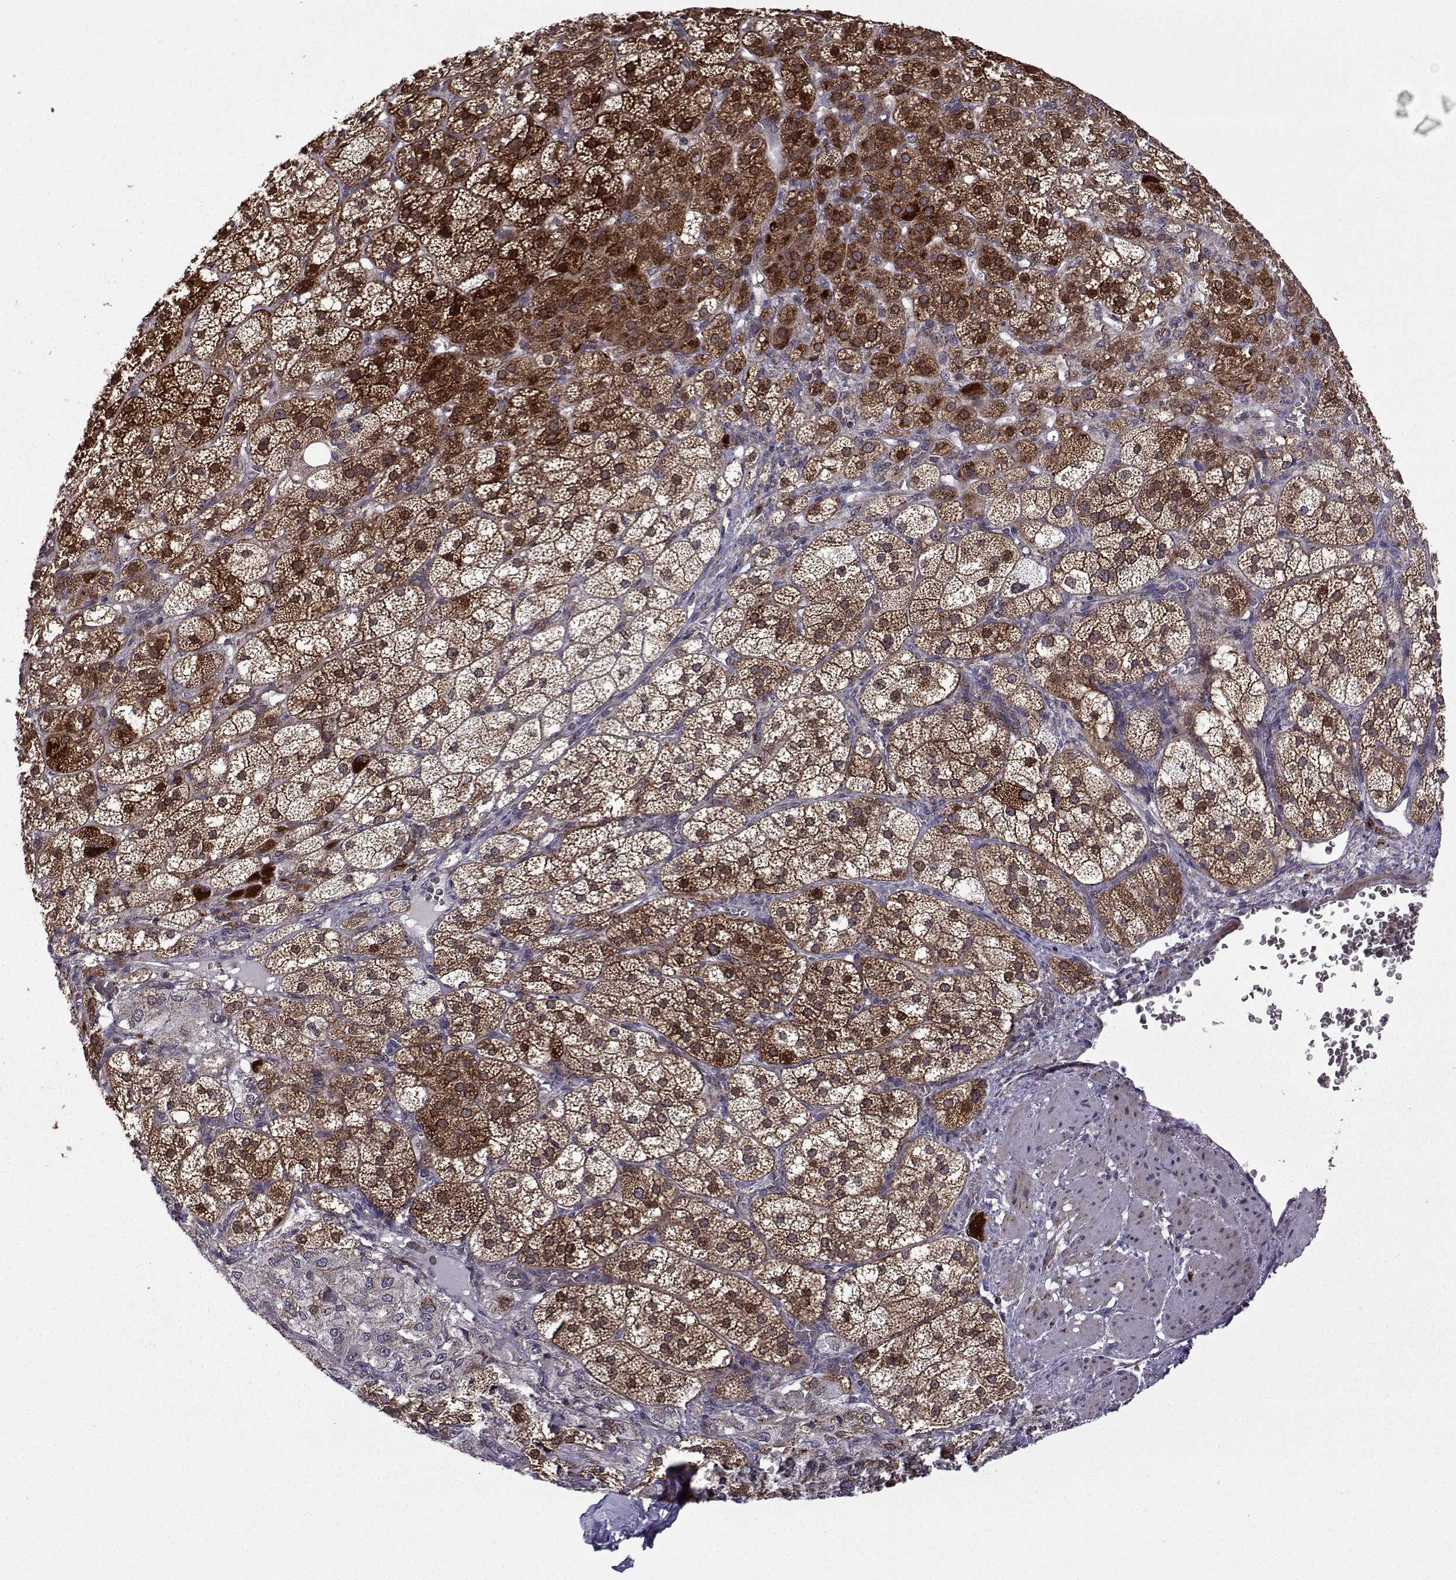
{"staining": {"intensity": "strong", "quantity": "25%-75%", "location": "cytoplasmic/membranous,nuclear"}, "tissue": "adrenal gland", "cell_type": "Glandular cells", "image_type": "normal", "snomed": [{"axis": "morphology", "description": "Normal tissue, NOS"}, {"axis": "topography", "description": "Adrenal gland"}], "caption": "Protein expression analysis of unremarkable adrenal gland exhibits strong cytoplasmic/membranous,nuclear positivity in approximately 25%-75% of glandular cells.", "gene": "TAB2", "patient": {"sex": "female", "age": 60}}